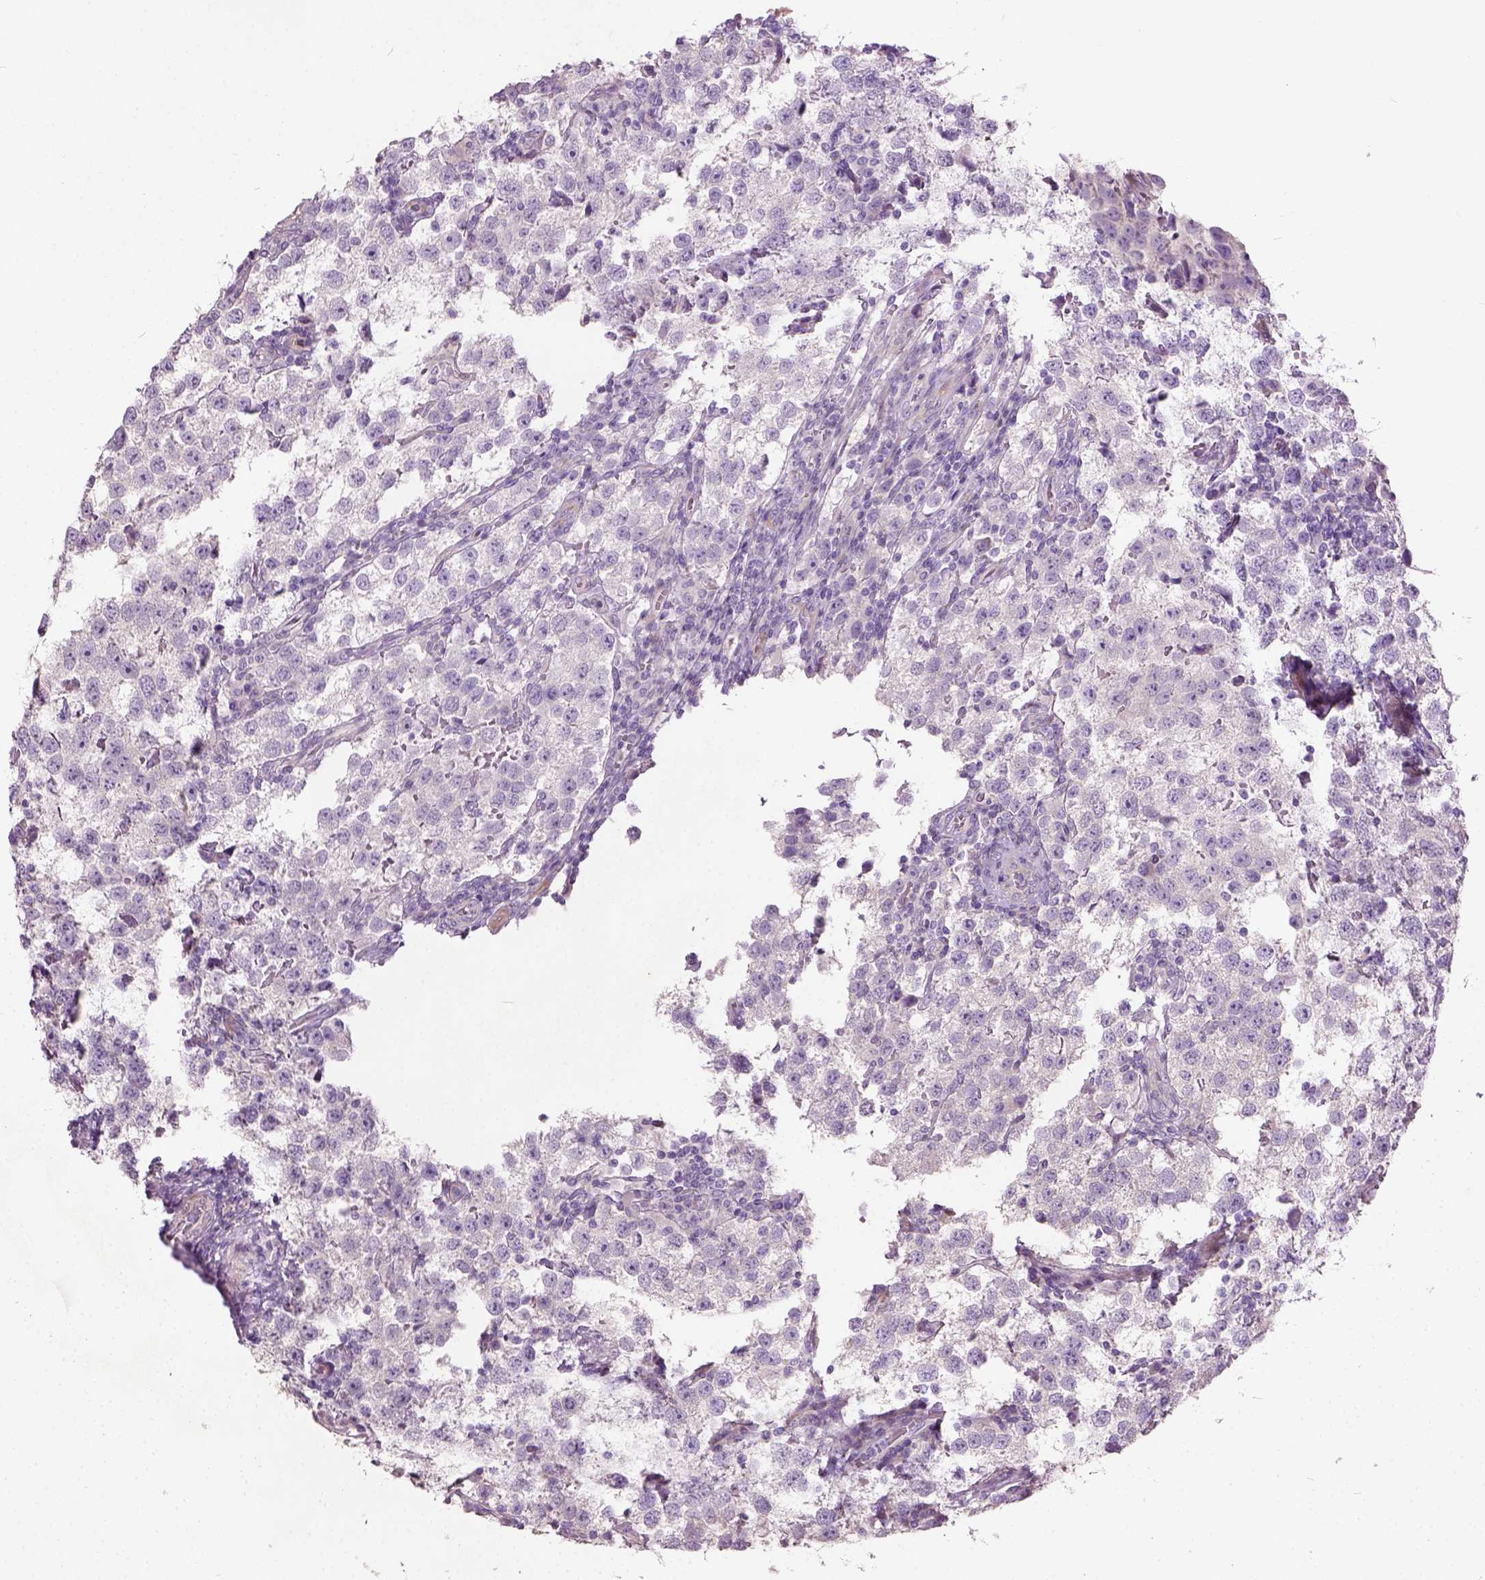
{"staining": {"intensity": "negative", "quantity": "none", "location": "none"}, "tissue": "testis cancer", "cell_type": "Tumor cells", "image_type": "cancer", "snomed": [{"axis": "morphology", "description": "Seminoma, NOS"}, {"axis": "topography", "description": "Testis"}], "caption": "Immunohistochemical staining of human testis cancer (seminoma) reveals no significant expression in tumor cells.", "gene": "PKP3", "patient": {"sex": "male", "age": 37}}